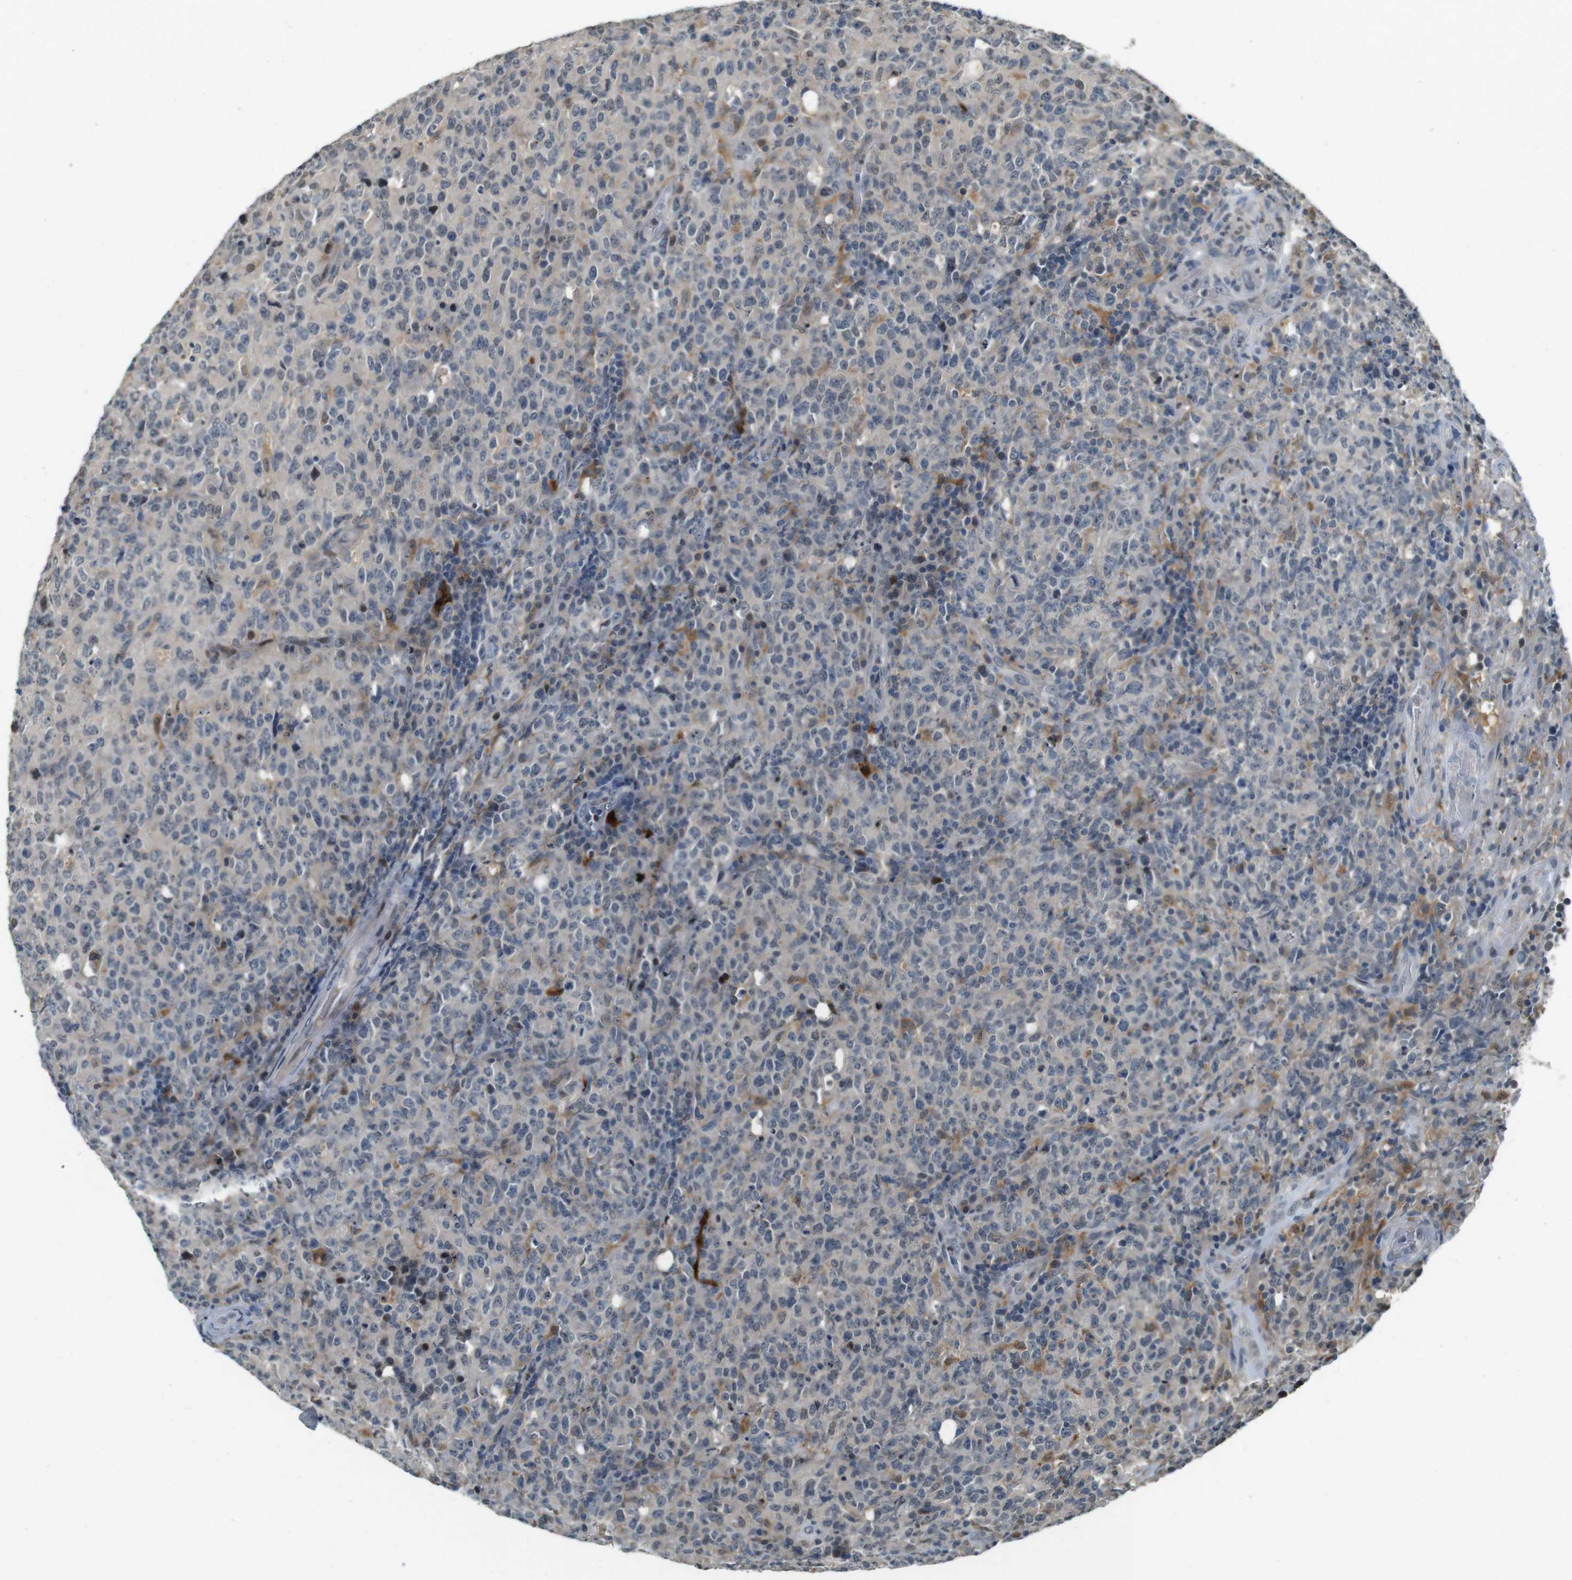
{"staining": {"intensity": "negative", "quantity": "none", "location": "none"}, "tissue": "lymphoma", "cell_type": "Tumor cells", "image_type": "cancer", "snomed": [{"axis": "morphology", "description": "Malignant lymphoma, non-Hodgkin's type, High grade"}, {"axis": "topography", "description": "Tonsil"}], "caption": "The photomicrograph displays no significant positivity in tumor cells of malignant lymphoma, non-Hodgkin's type (high-grade).", "gene": "CDK14", "patient": {"sex": "female", "age": 36}}